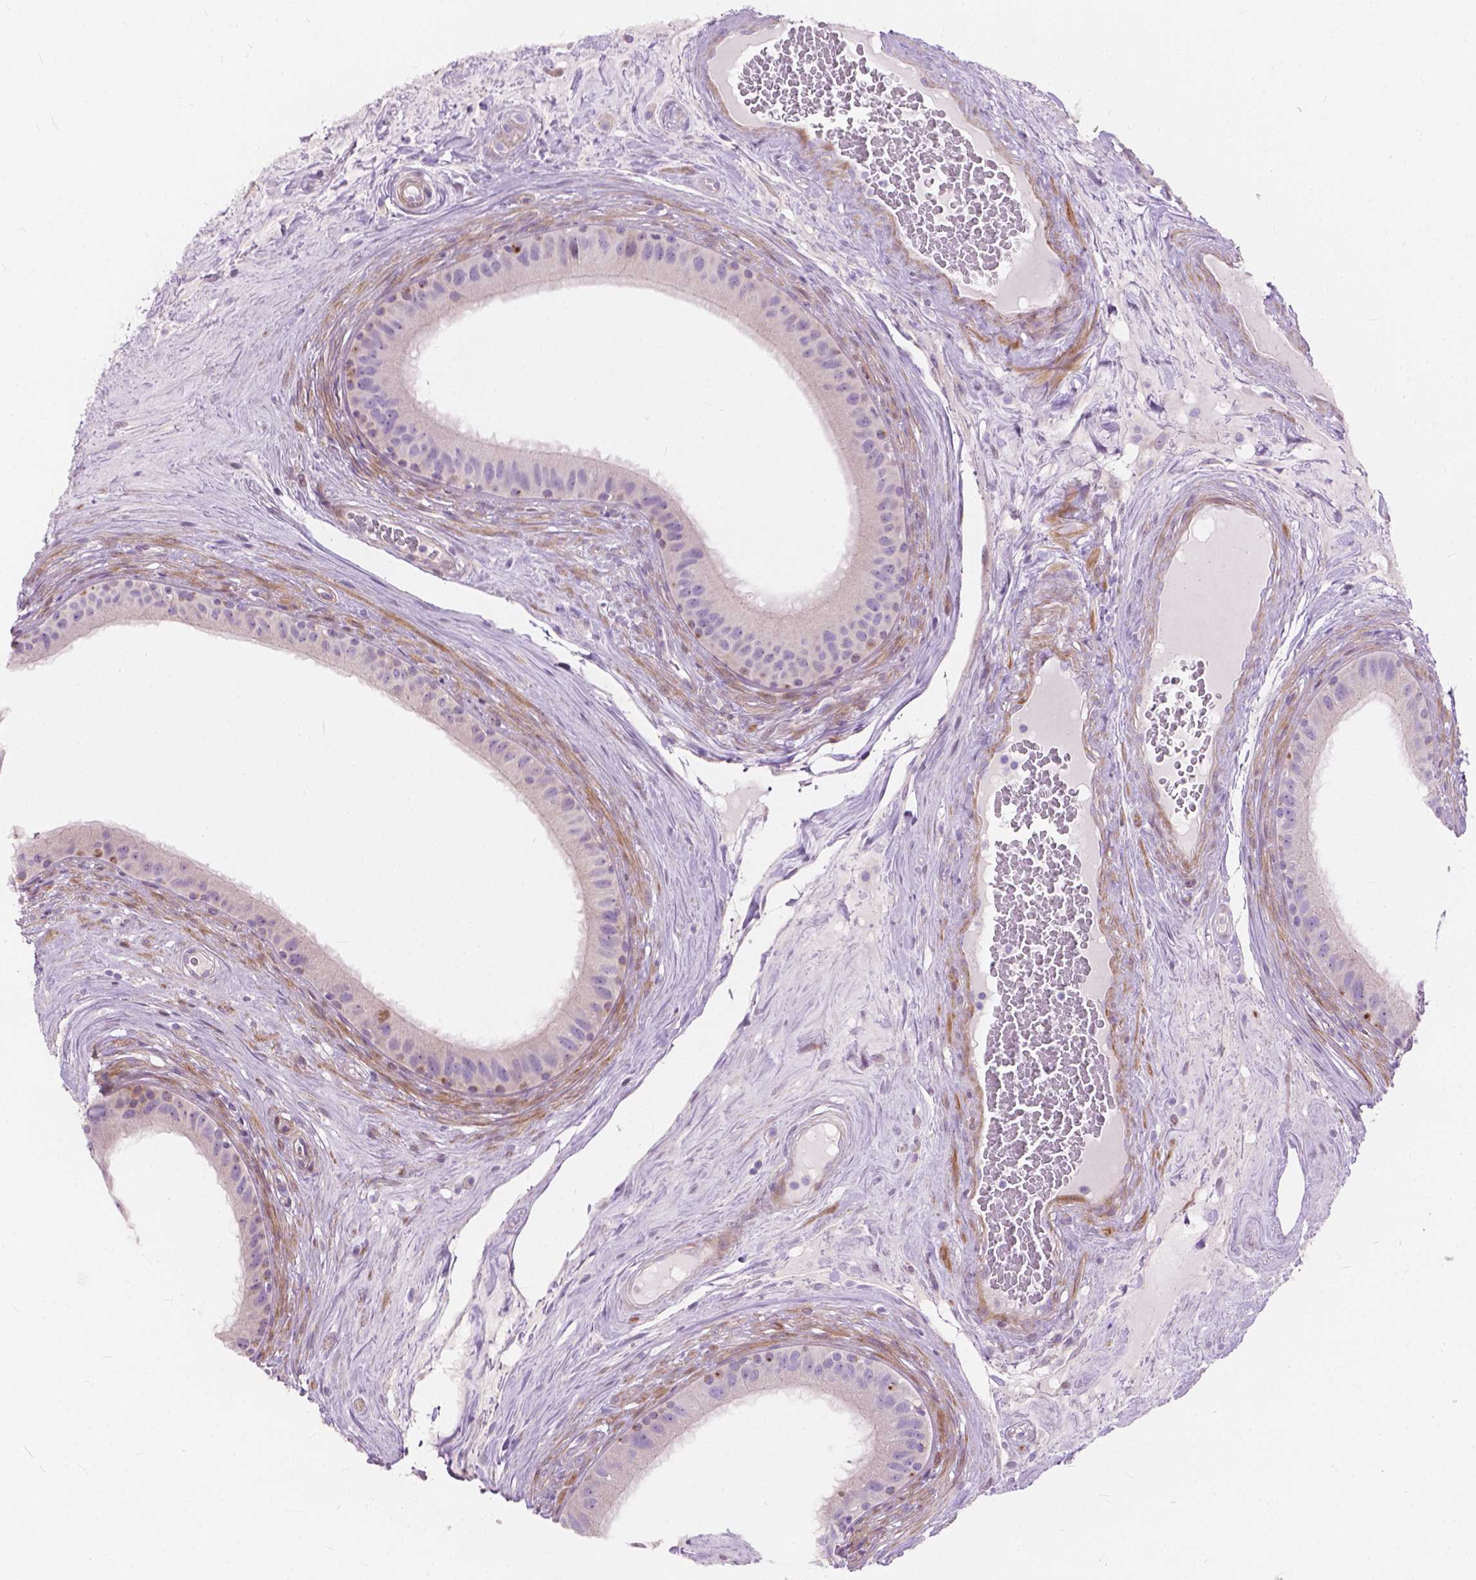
{"staining": {"intensity": "weak", "quantity": "<25%", "location": "cytoplasmic/membranous"}, "tissue": "epididymis", "cell_type": "Glandular cells", "image_type": "normal", "snomed": [{"axis": "morphology", "description": "Normal tissue, NOS"}, {"axis": "topography", "description": "Epididymis"}], "caption": "Immunohistochemical staining of benign epididymis exhibits no significant expression in glandular cells. Brightfield microscopy of immunohistochemistry (IHC) stained with DAB (3,3'-diaminobenzidine) (brown) and hematoxylin (blue), captured at high magnification.", "gene": "MORN1", "patient": {"sex": "male", "age": 59}}